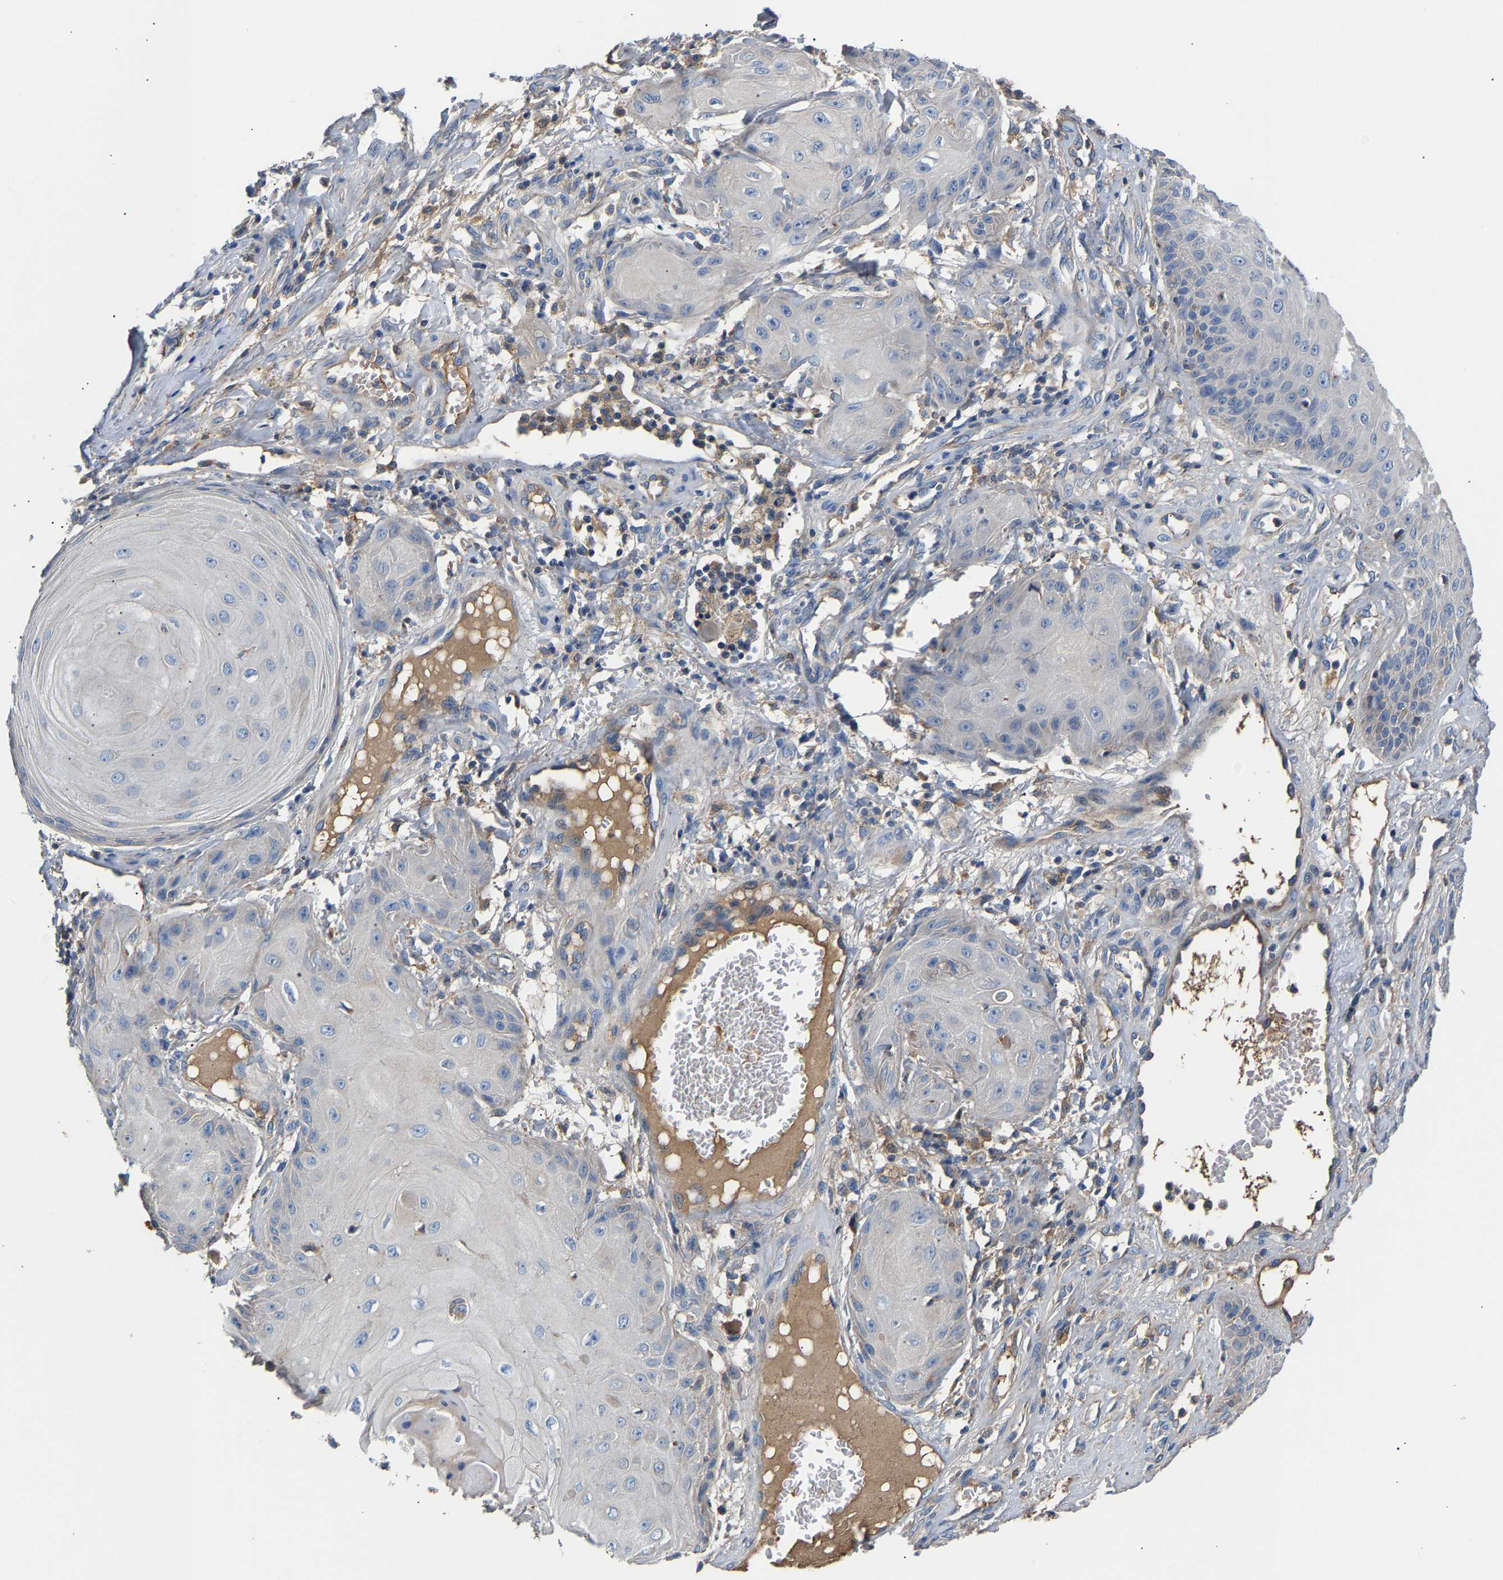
{"staining": {"intensity": "negative", "quantity": "none", "location": "none"}, "tissue": "skin cancer", "cell_type": "Tumor cells", "image_type": "cancer", "snomed": [{"axis": "morphology", "description": "Squamous cell carcinoma, NOS"}, {"axis": "topography", "description": "Skin"}], "caption": "Immunohistochemistry of human skin squamous cell carcinoma shows no expression in tumor cells.", "gene": "CCDC171", "patient": {"sex": "male", "age": 74}}